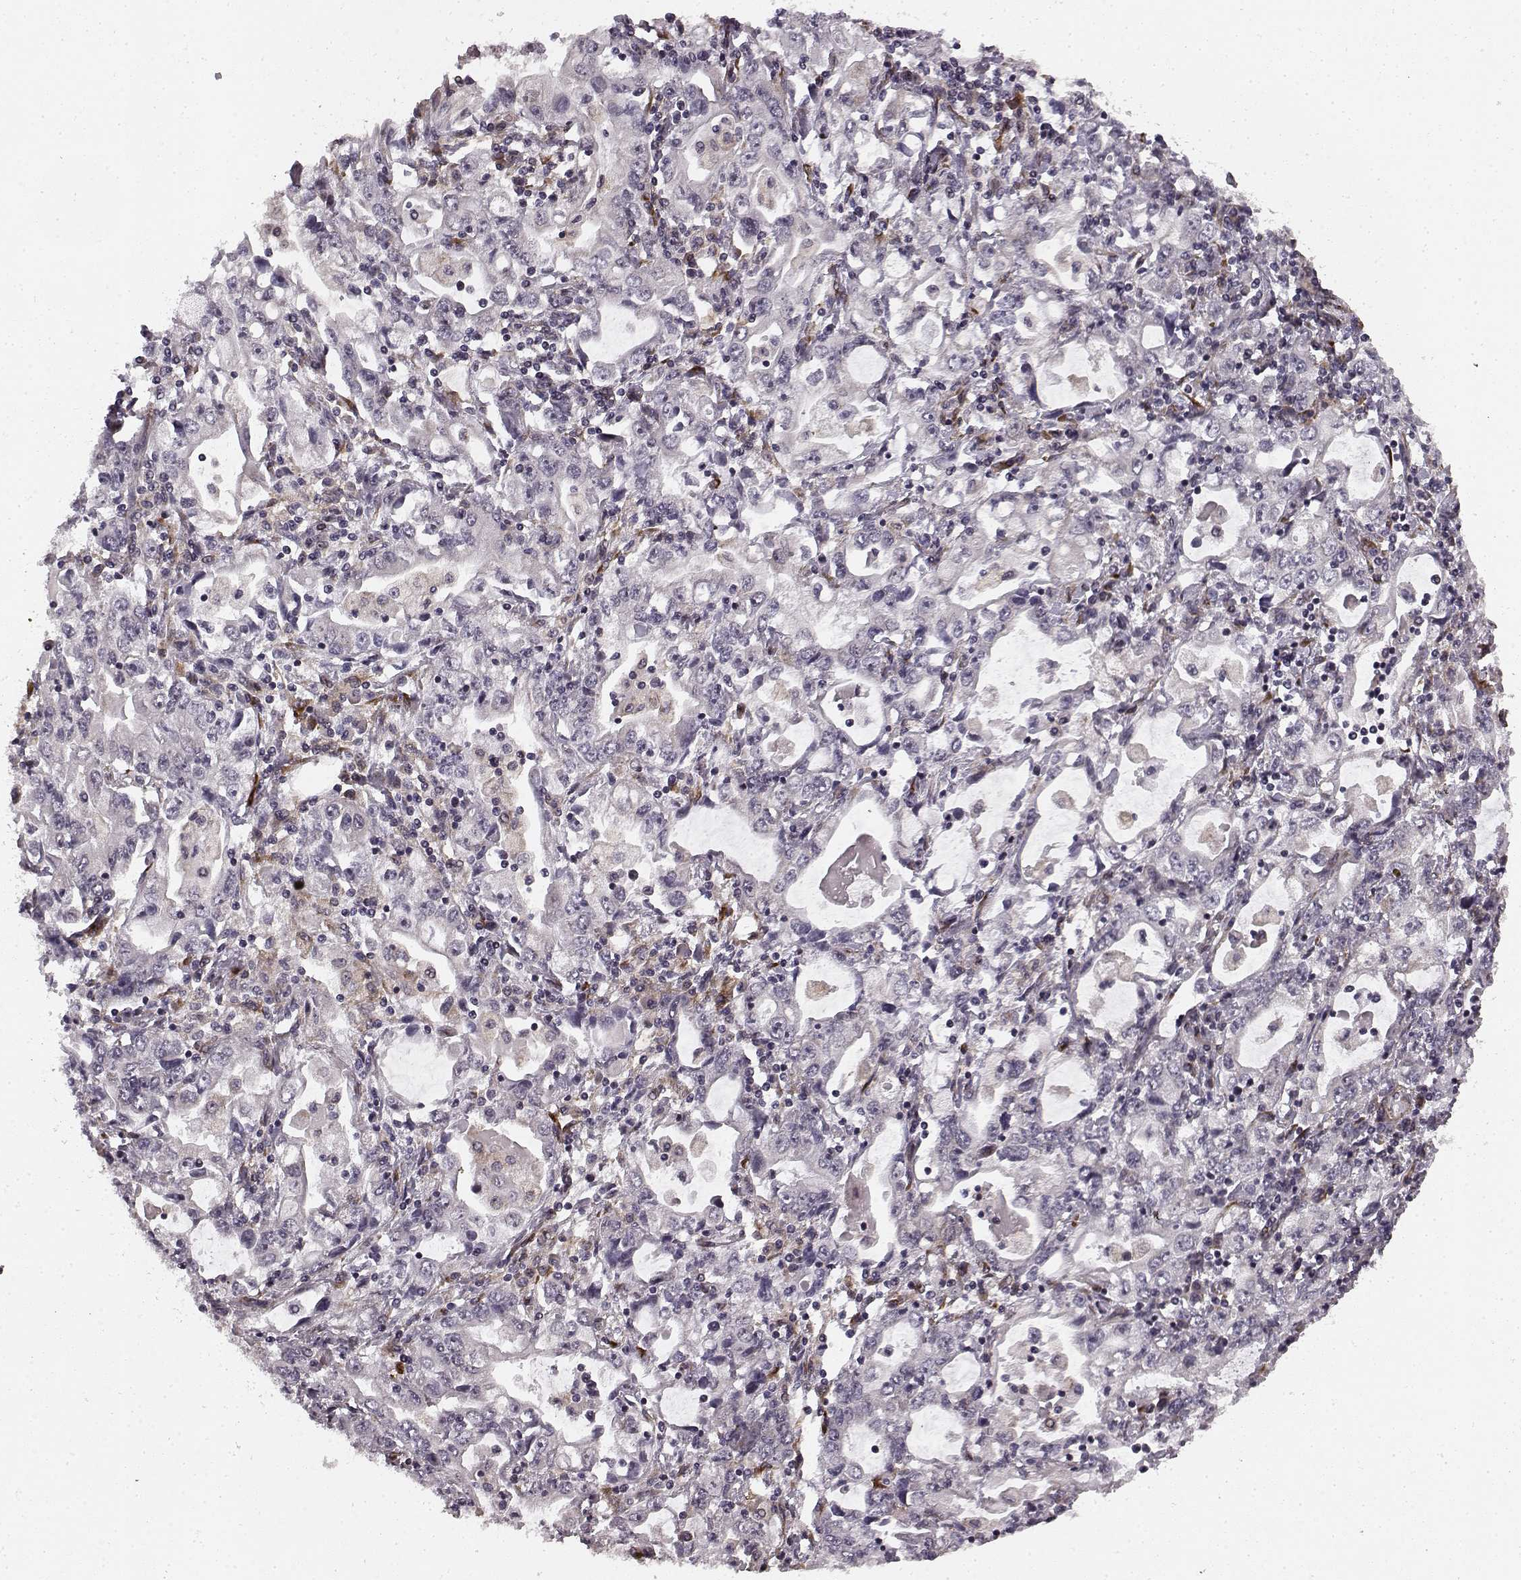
{"staining": {"intensity": "negative", "quantity": "none", "location": "none"}, "tissue": "stomach cancer", "cell_type": "Tumor cells", "image_type": "cancer", "snomed": [{"axis": "morphology", "description": "Adenocarcinoma, NOS"}, {"axis": "topography", "description": "Stomach, lower"}], "caption": "Immunohistochemistry histopathology image of stomach cancer (adenocarcinoma) stained for a protein (brown), which displays no expression in tumor cells.", "gene": "TMEM14A", "patient": {"sex": "female", "age": 72}}